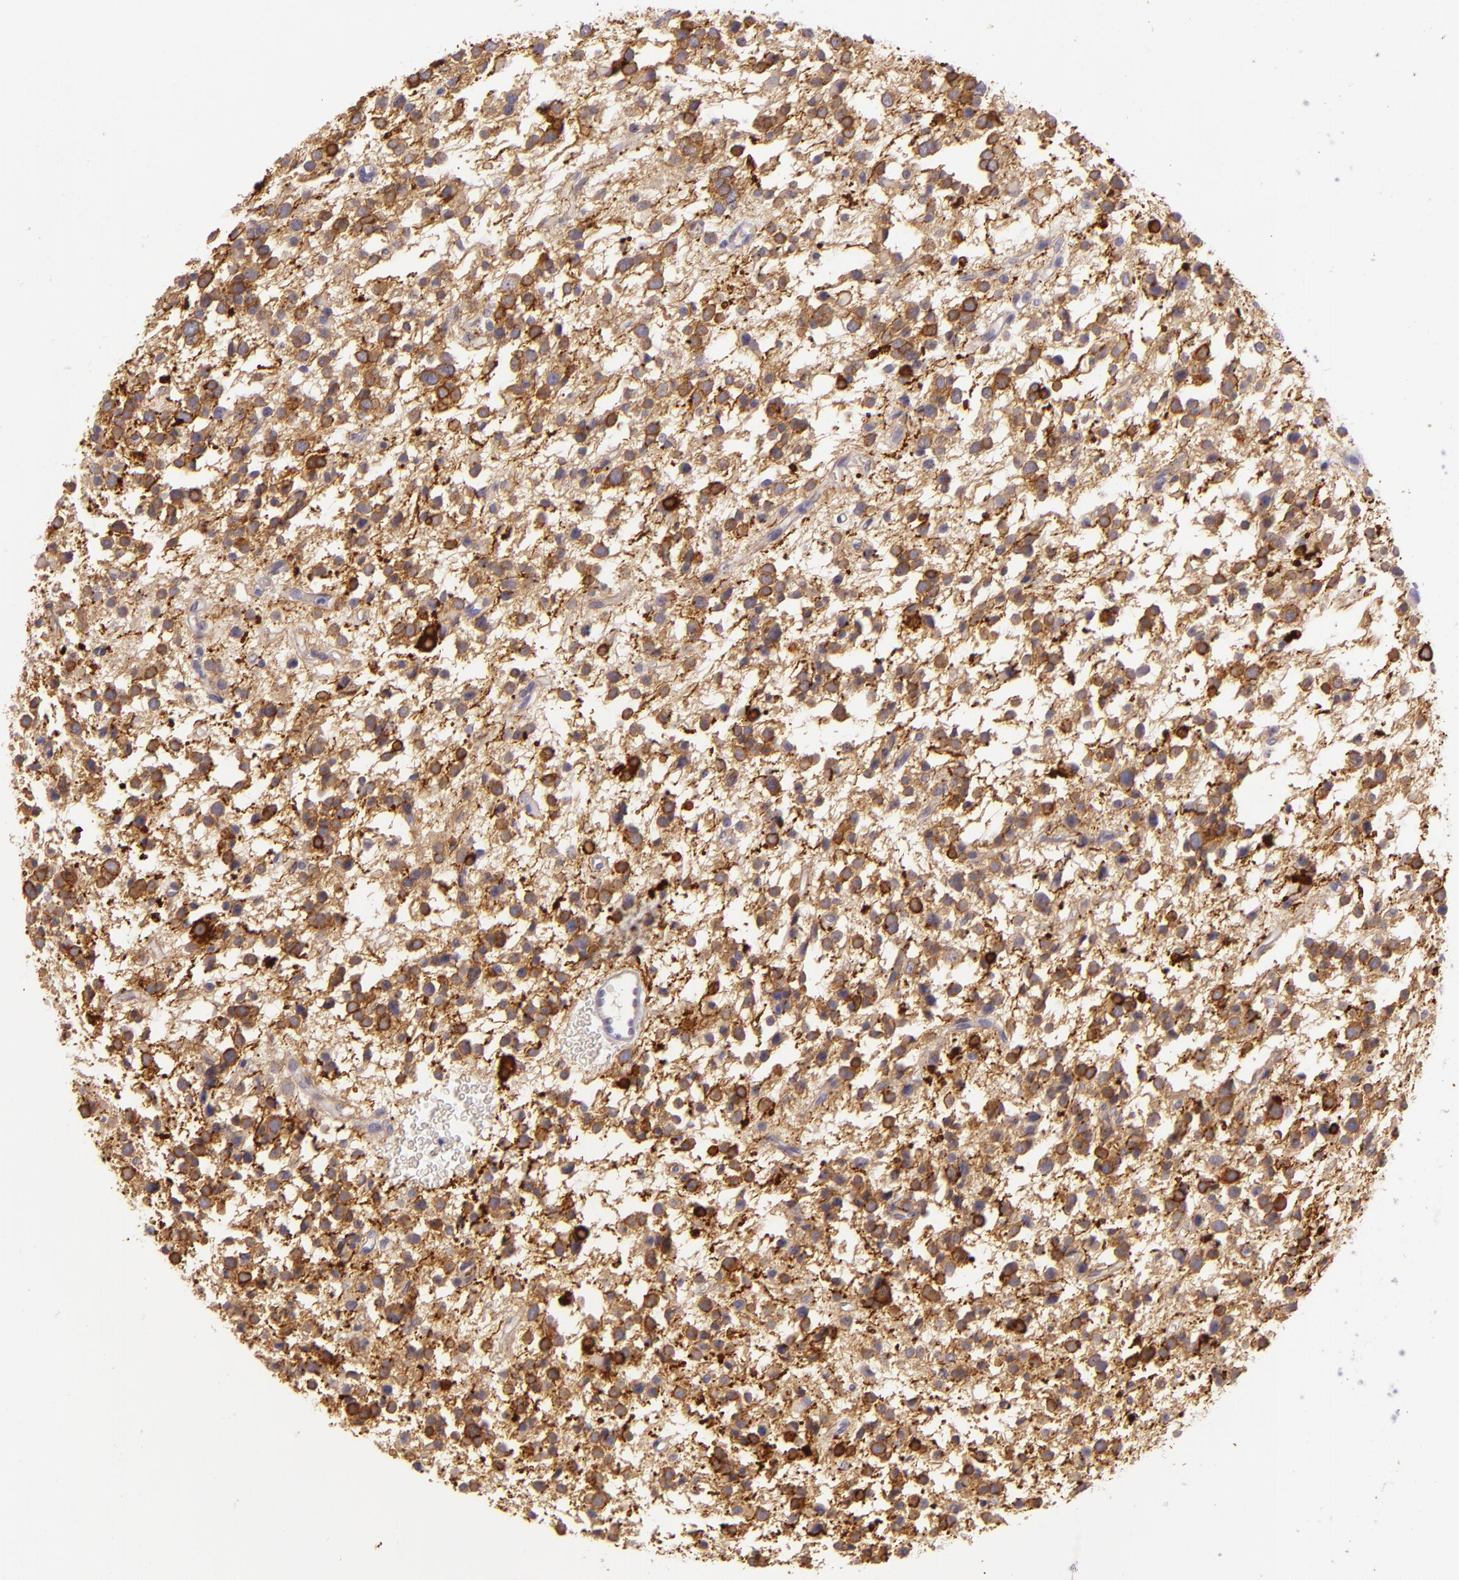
{"staining": {"intensity": "moderate", "quantity": ">75%", "location": "cytoplasmic/membranous"}, "tissue": "glioma", "cell_type": "Tumor cells", "image_type": "cancer", "snomed": [{"axis": "morphology", "description": "Glioma, malignant, Low grade"}, {"axis": "topography", "description": "Brain"}], "caption": "Protein analysis of glioma tissue demonstrates moderate cytoplasmic/membranous expression in approximately >75% of tumor cells.", "gene": "ZC3H7B", "patient": {"sex": "female", "age": 36}}